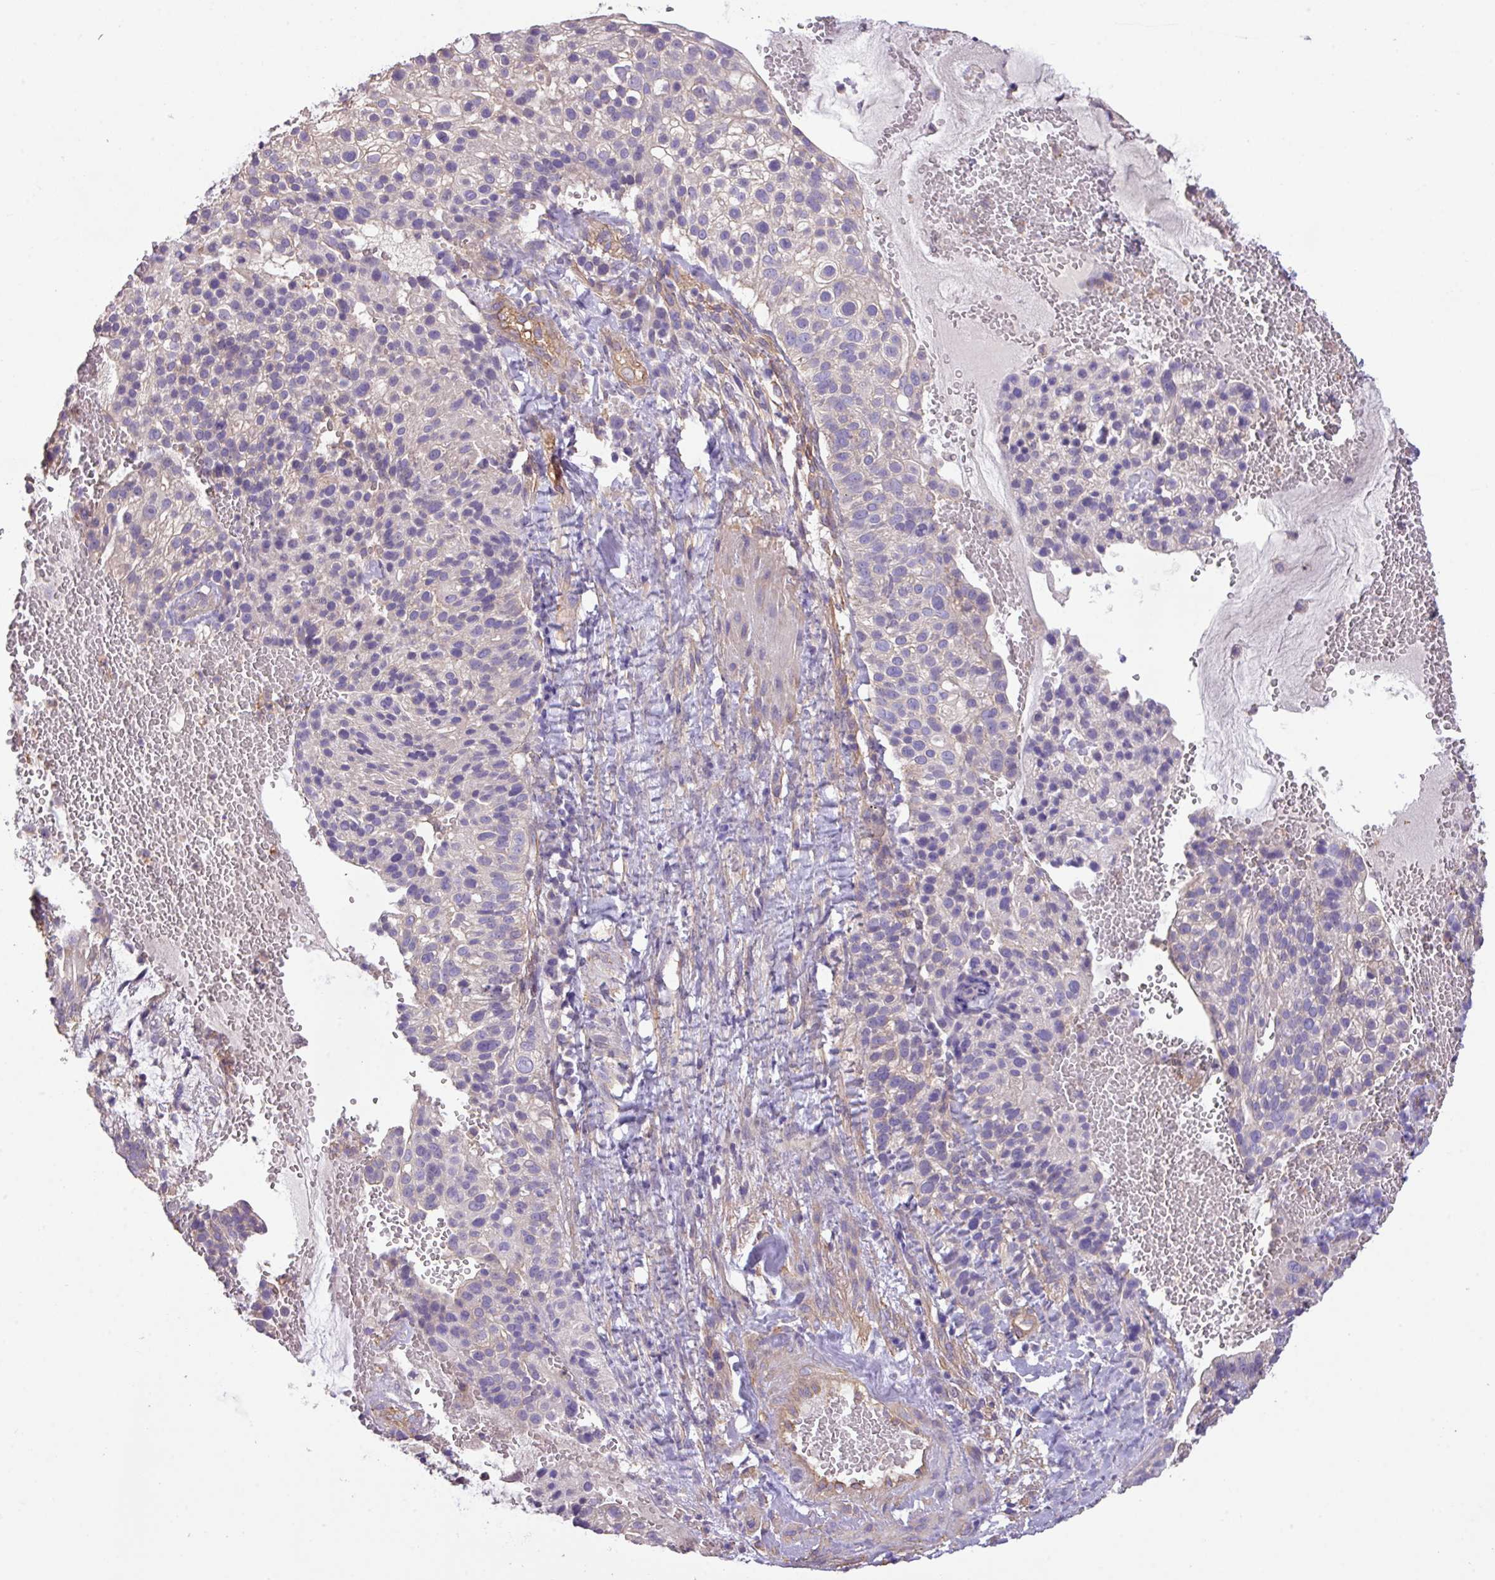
{"staining": {"intensity": "negative", "quantity": "none", "location": "none"}, "tissue": "cervical cancer", "cell_type": "Tumor cells", "image_type": "cancer", "snomed": [{"axis": "morphology", "description": "Adenocarcinoma, NOS"}, {"axis": "topography", "description": "Cervix"}], "caption": "The image demonstrates no staining of tumor cells in cervical cancer.", "gene": "CALML4", "patient": {"sex": "female", "age": 41}}